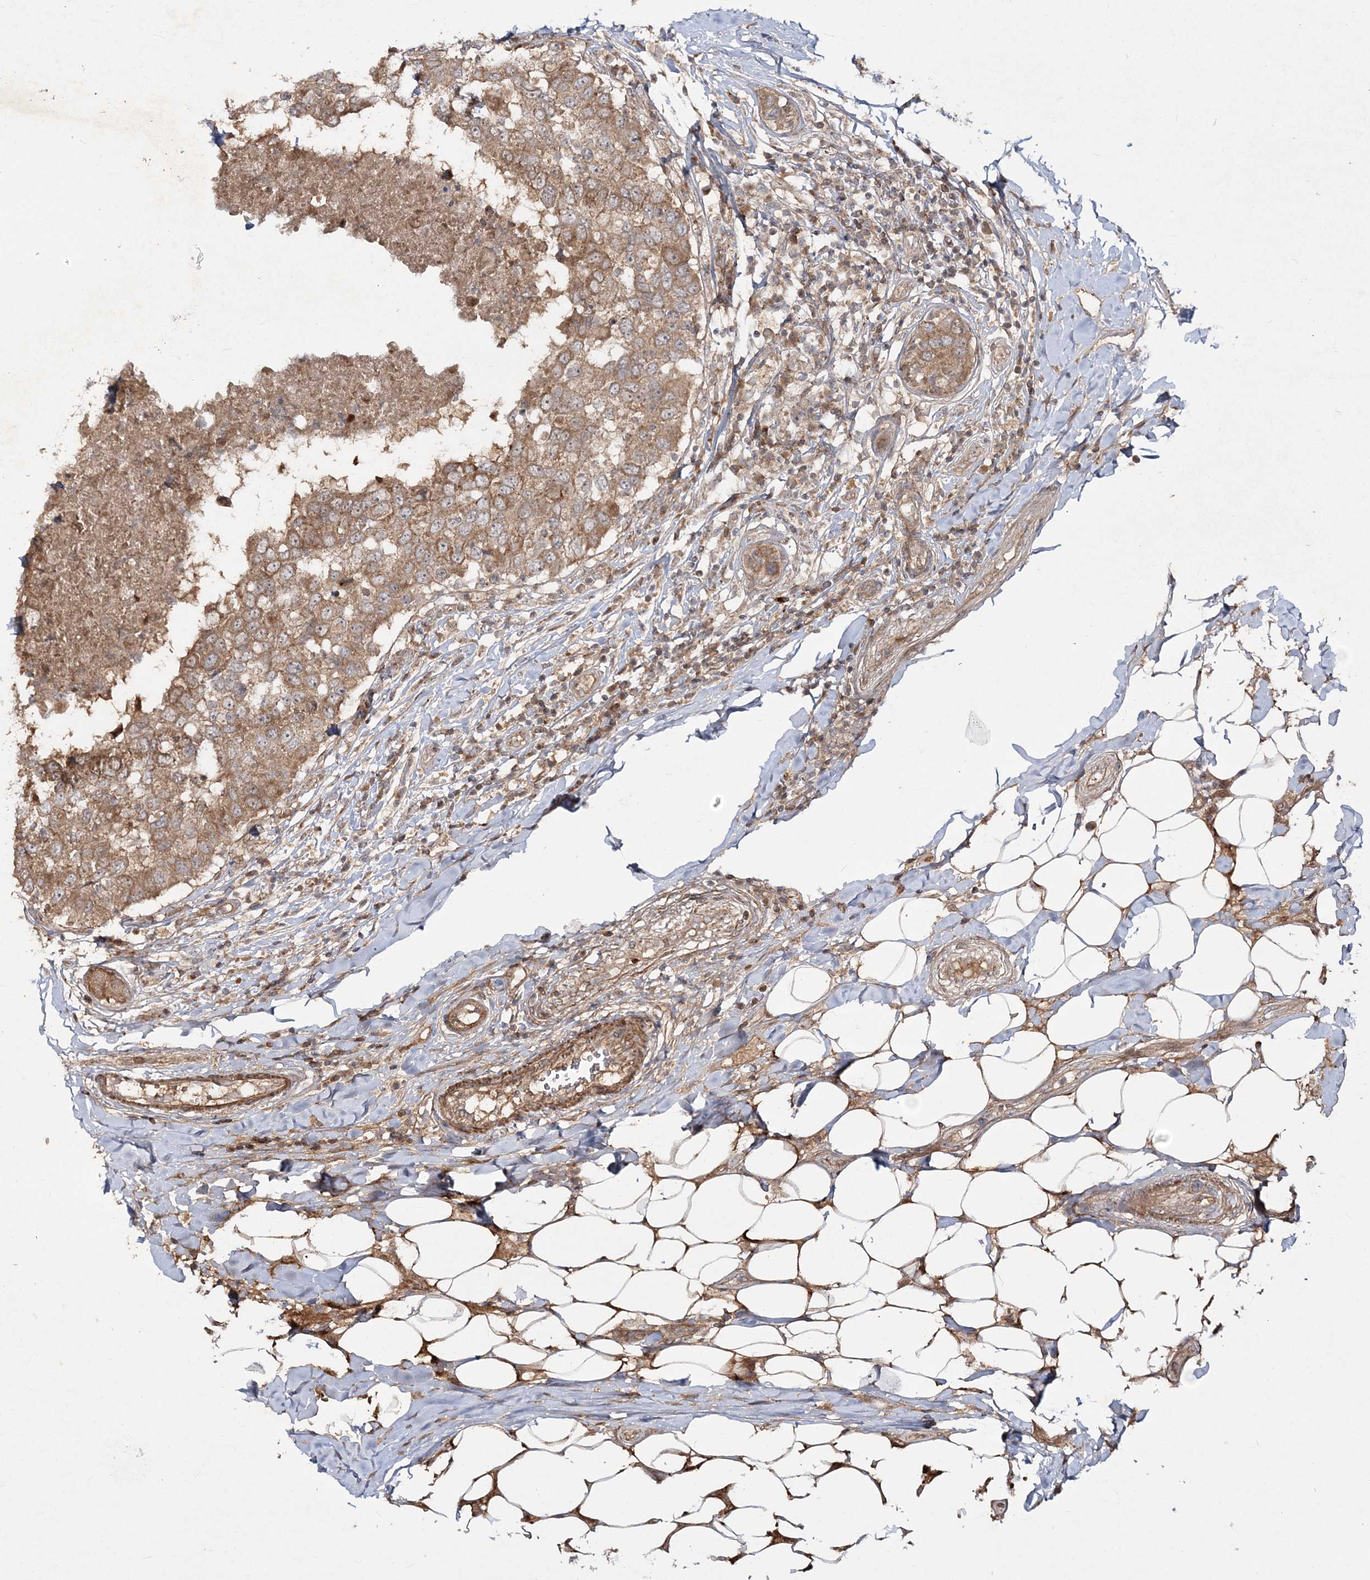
{"staining": {"intensity": "moderate", "quantity": ">75%", "location": "cytoplasmic/membranous"}, "tissue": "breast cancer", "cell_type": "Tumor cells", "image_type": "cancer", "snomed": [{"axis": "morphology", "description": "Duct carcinoma"}, {"axis": "topography", "description": "Breast"}], "caption": "The immunohistochemical stain labels moderate cytoplasmic/membranous expression in tumor cells of breast invasive ductal carcinoma tissue. (Brightfield microscopy of DAB IHC at high magnification).", "gene": "MOCS2", "patient": {"sex": "female", "age": 27}}